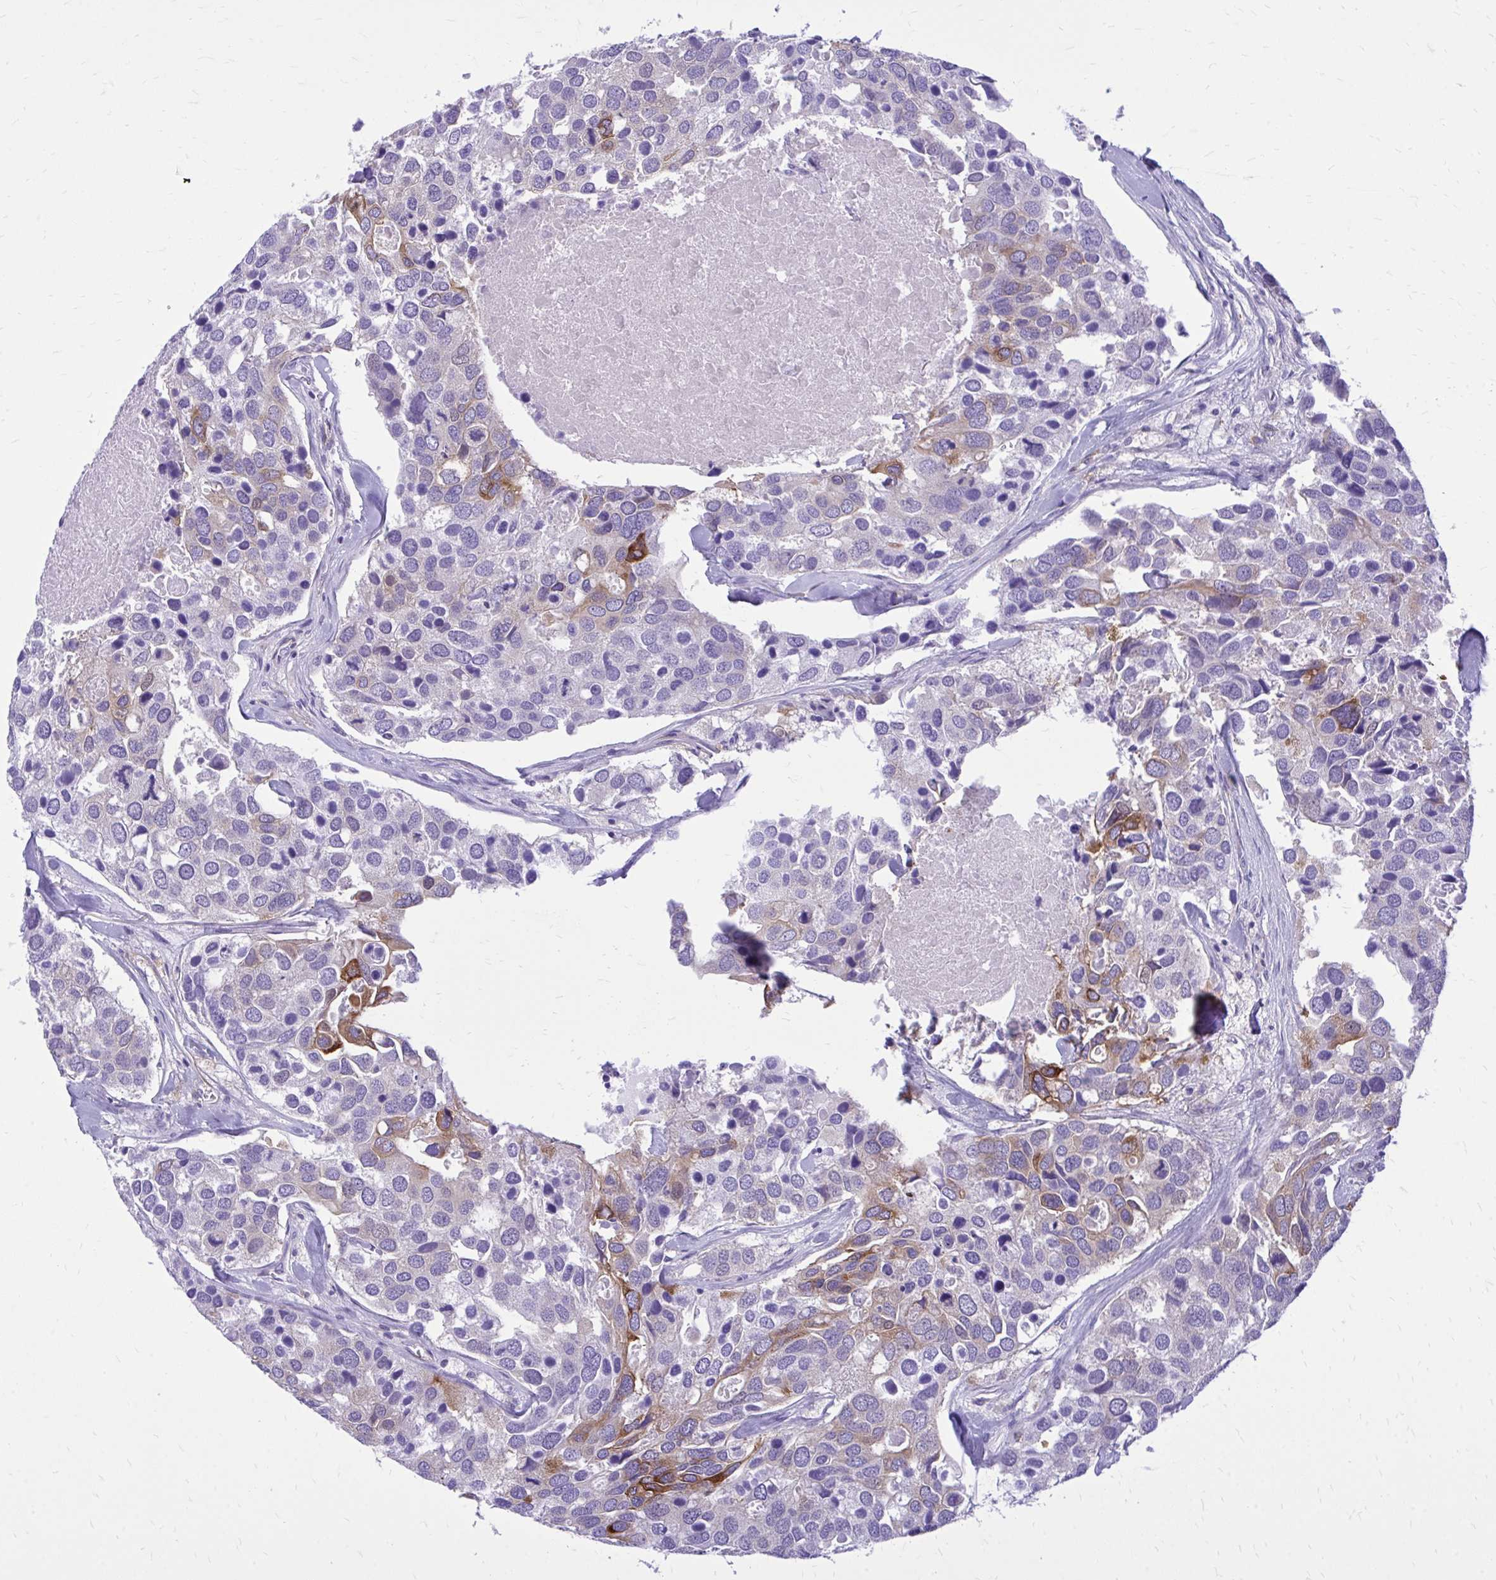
{"staining": {"intensity": "moderate", "quantity": "<25%", "location": "cytoplasmic/membranous"}, "tissue": "breast cancer", "cell_type": "Tumor cells", "image_type": "cancer", "snomed": [{"axis": "morphology", "description": "Duct carcinoma"}, {"axis": "topography", "description": "Breast"}], "caption": "IHC image of neoplastic tissue: human breast cancer stained using IHC reveals low levels of moderate protein expression localized specifically in the cytoplasmic/membranous of tumor cells, appearing as a cytoplasmic/membranous brown color.", "gene": "EPB41L1", "patient": {"sex": "female", "age": 83}}